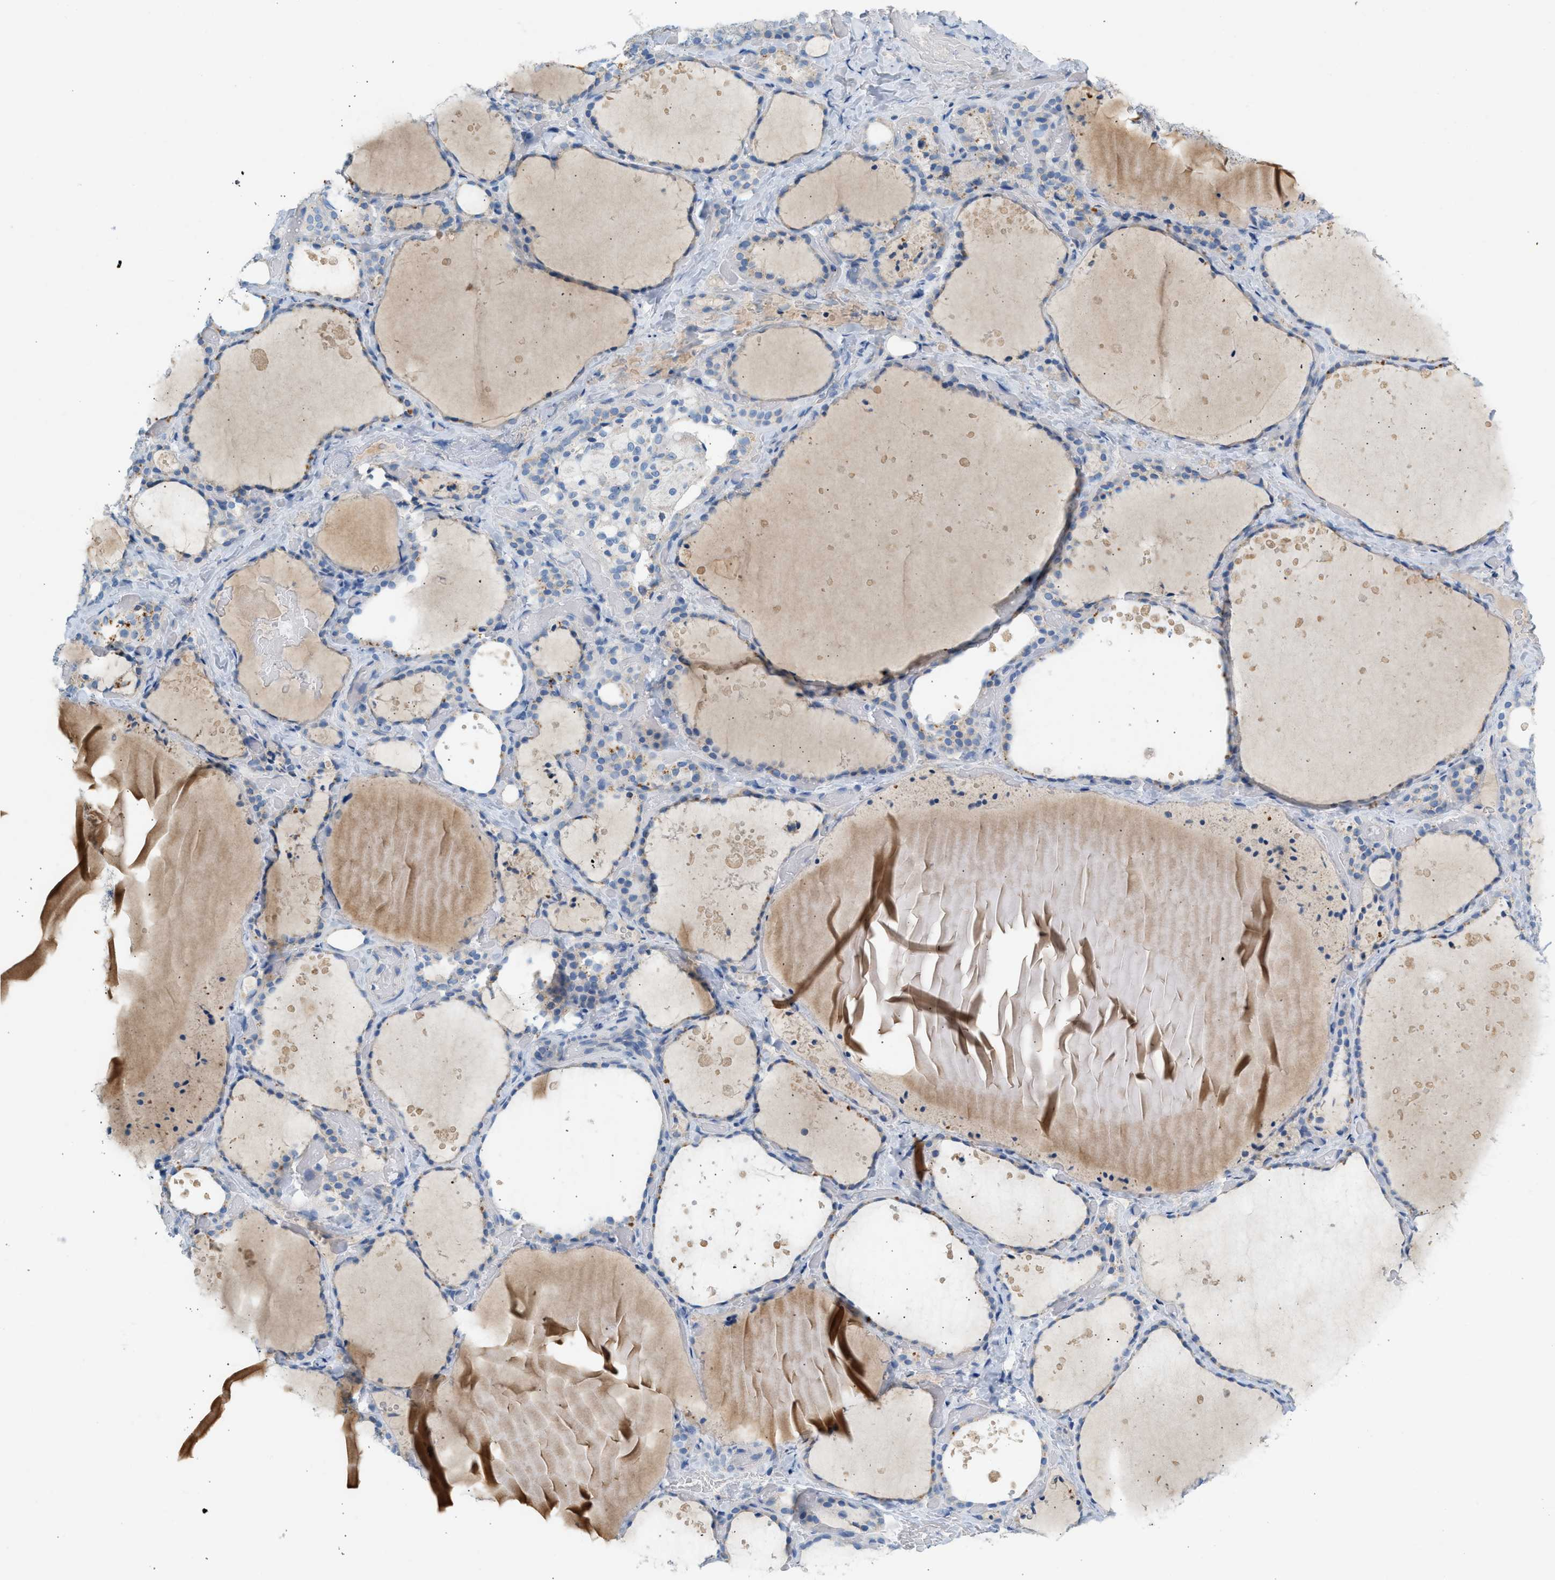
{"staining": {"intensity": "moderate", "quantity": "<25%", "location": "cytoplasmic/membranous"}, "tissue": "thyroid gland", "cell_type": "Glandular cells", "image_type": "normal", "snomed": [{"axis": "morphology", "description": "Normal tissue, NOS"}, {"axis": "topography", "description": "Thyroid gland"}], "caption": "Protein expression analysis of benign human thyroid gland reveals moderate cytoplasmic/membranous expression in about <25% of glandular cells.", "gene": "NDUFS8", "patient": {"sex": "female", "age": 44}}